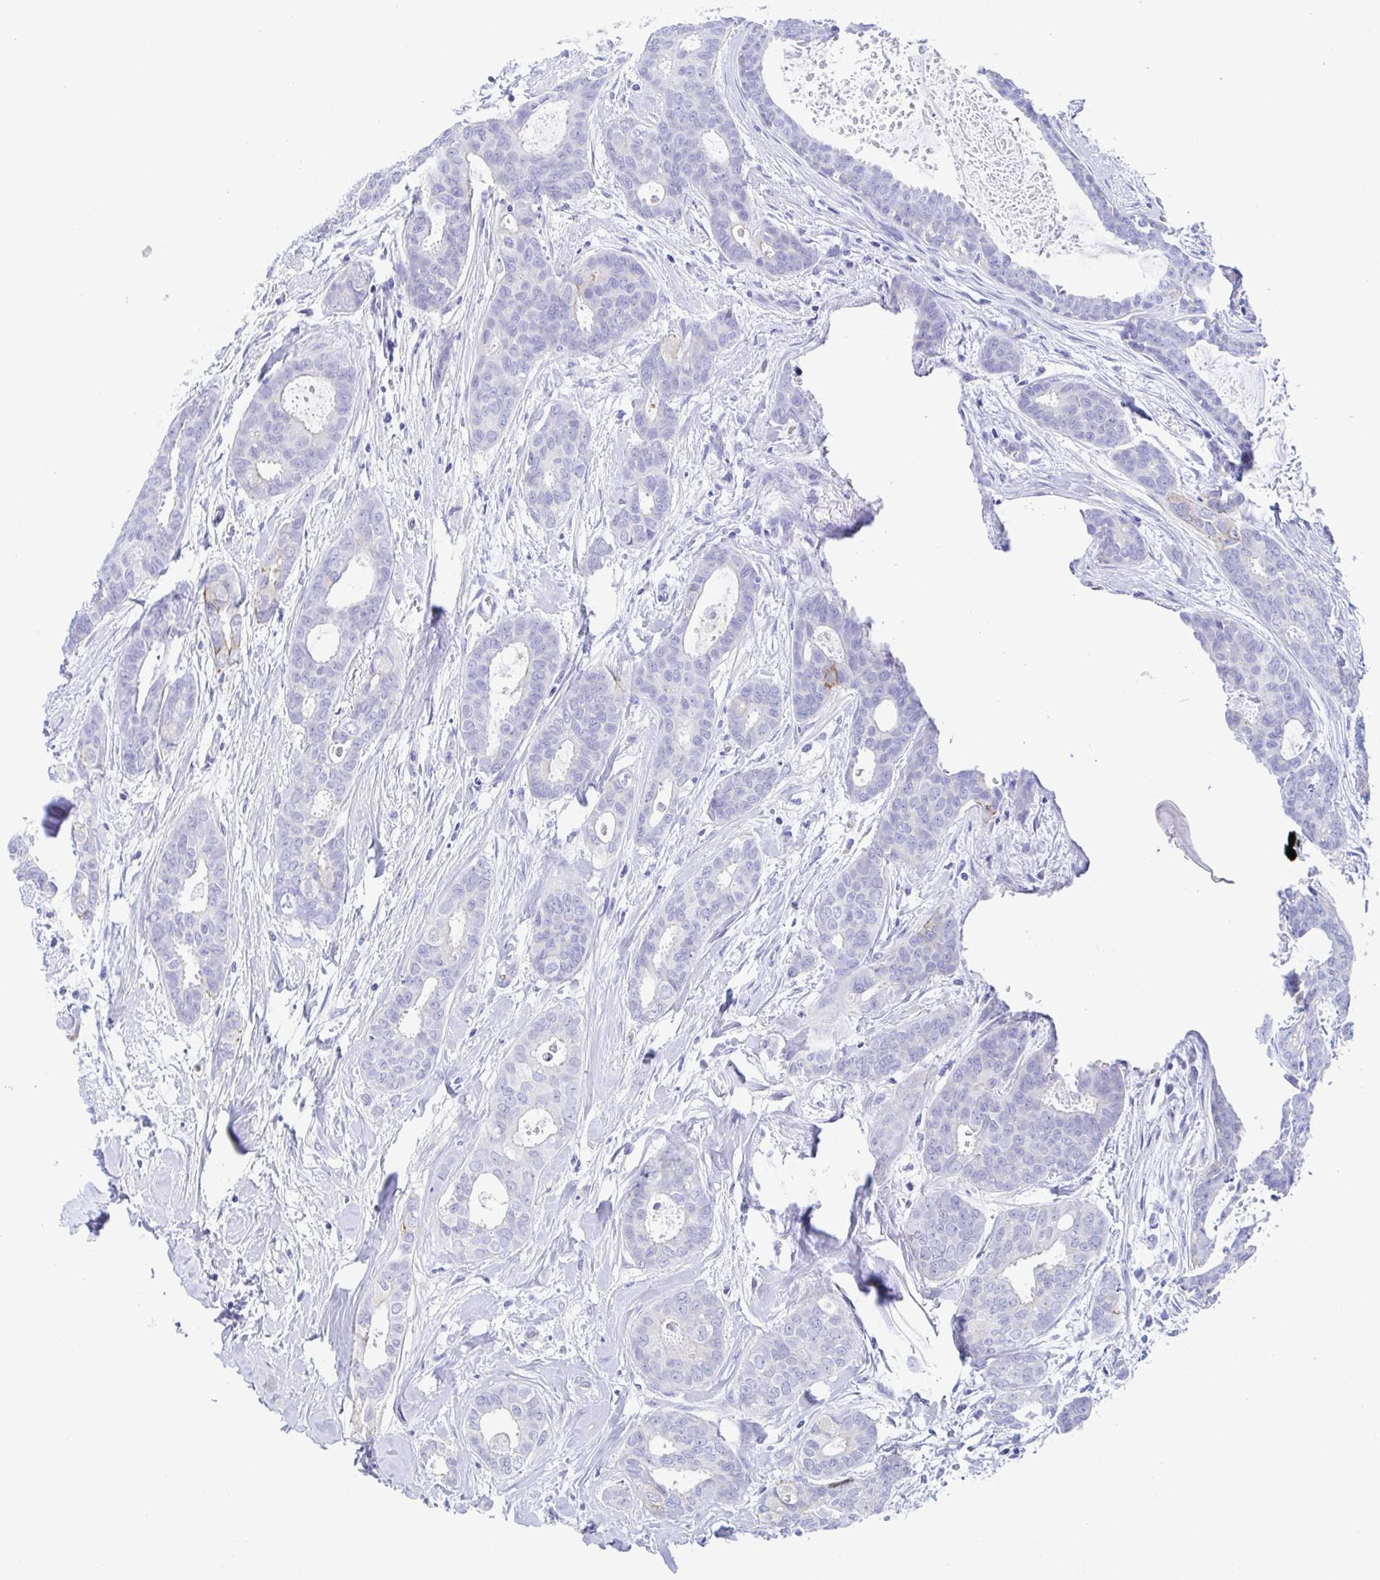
{"staining": {"intensity": "negative", "quantity": "none", "location": "none"}, "tissue": "breast cancer", "cell_type": "Tumor cells", "image_type": "cancer", "snomed": [{"axis": "morphology", "description": "Duct carcinoma"}, {"axis": "topography", "description": "Breast"}], "caption": "DAB (3,3'-diaminobenzidine) immunohistochemical staining of human breast cancer reveals no significant staining in tumor cells.", "gene": "CDH2", "patient": {"sex": "female", "age": 45}}